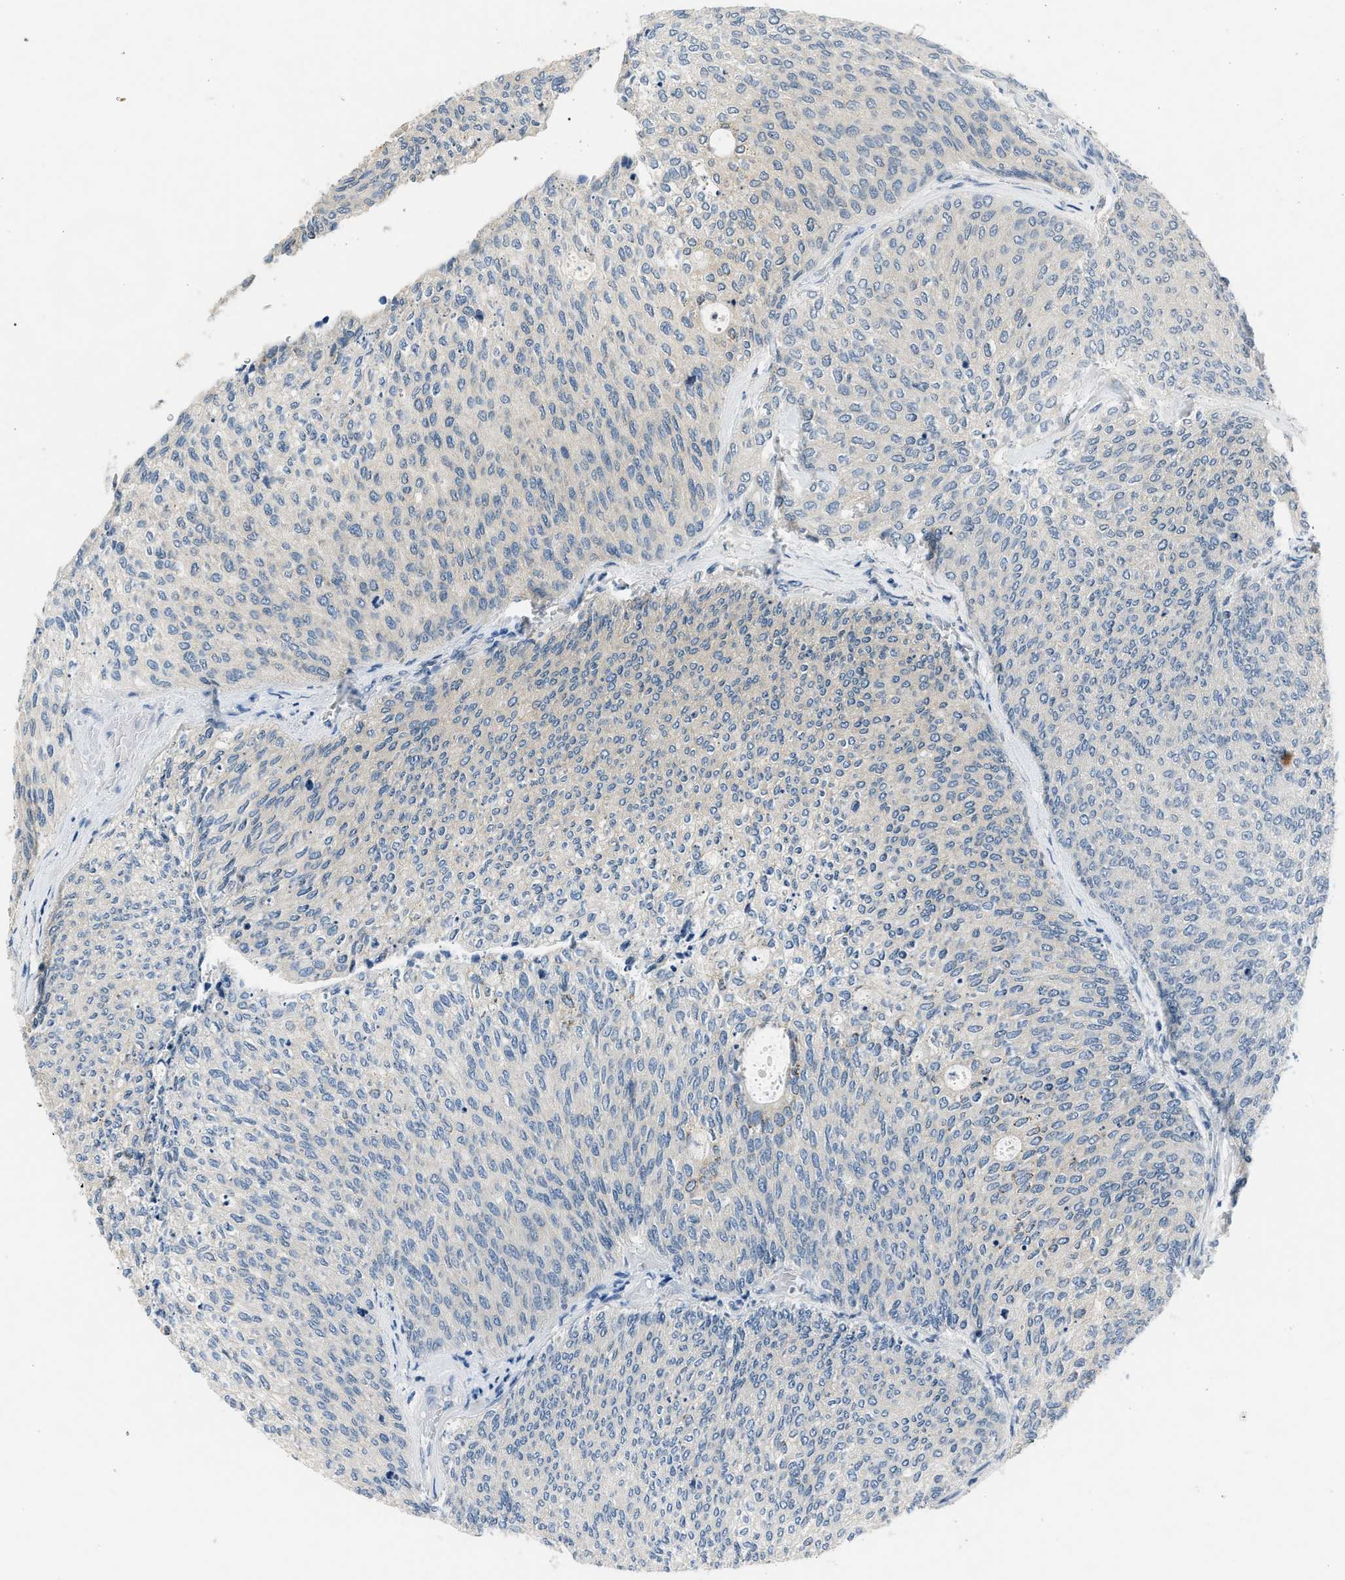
{"staining": {"intensity": "negative", "quantity": "none", "location": "none"}, "tissue": "urothelial cancer", "cell_type": "Tumor cells", "image_type": "cancer", "snomed": [{"axis": "morphology", "description": "Urothelial carcinoma, Low grade"}, {"axis": "topography", "description": "Urinary bladder"}], "caption": "A high-resolution micrograph shows immunohistochemistry (IHC) staining of urothelial cancer, which reveals no significant staining in tumor cells. (IHC, brightfield microscopy, high magnification).", "gene": "INHA", "patient": {"sex": "female", "age": 79}}